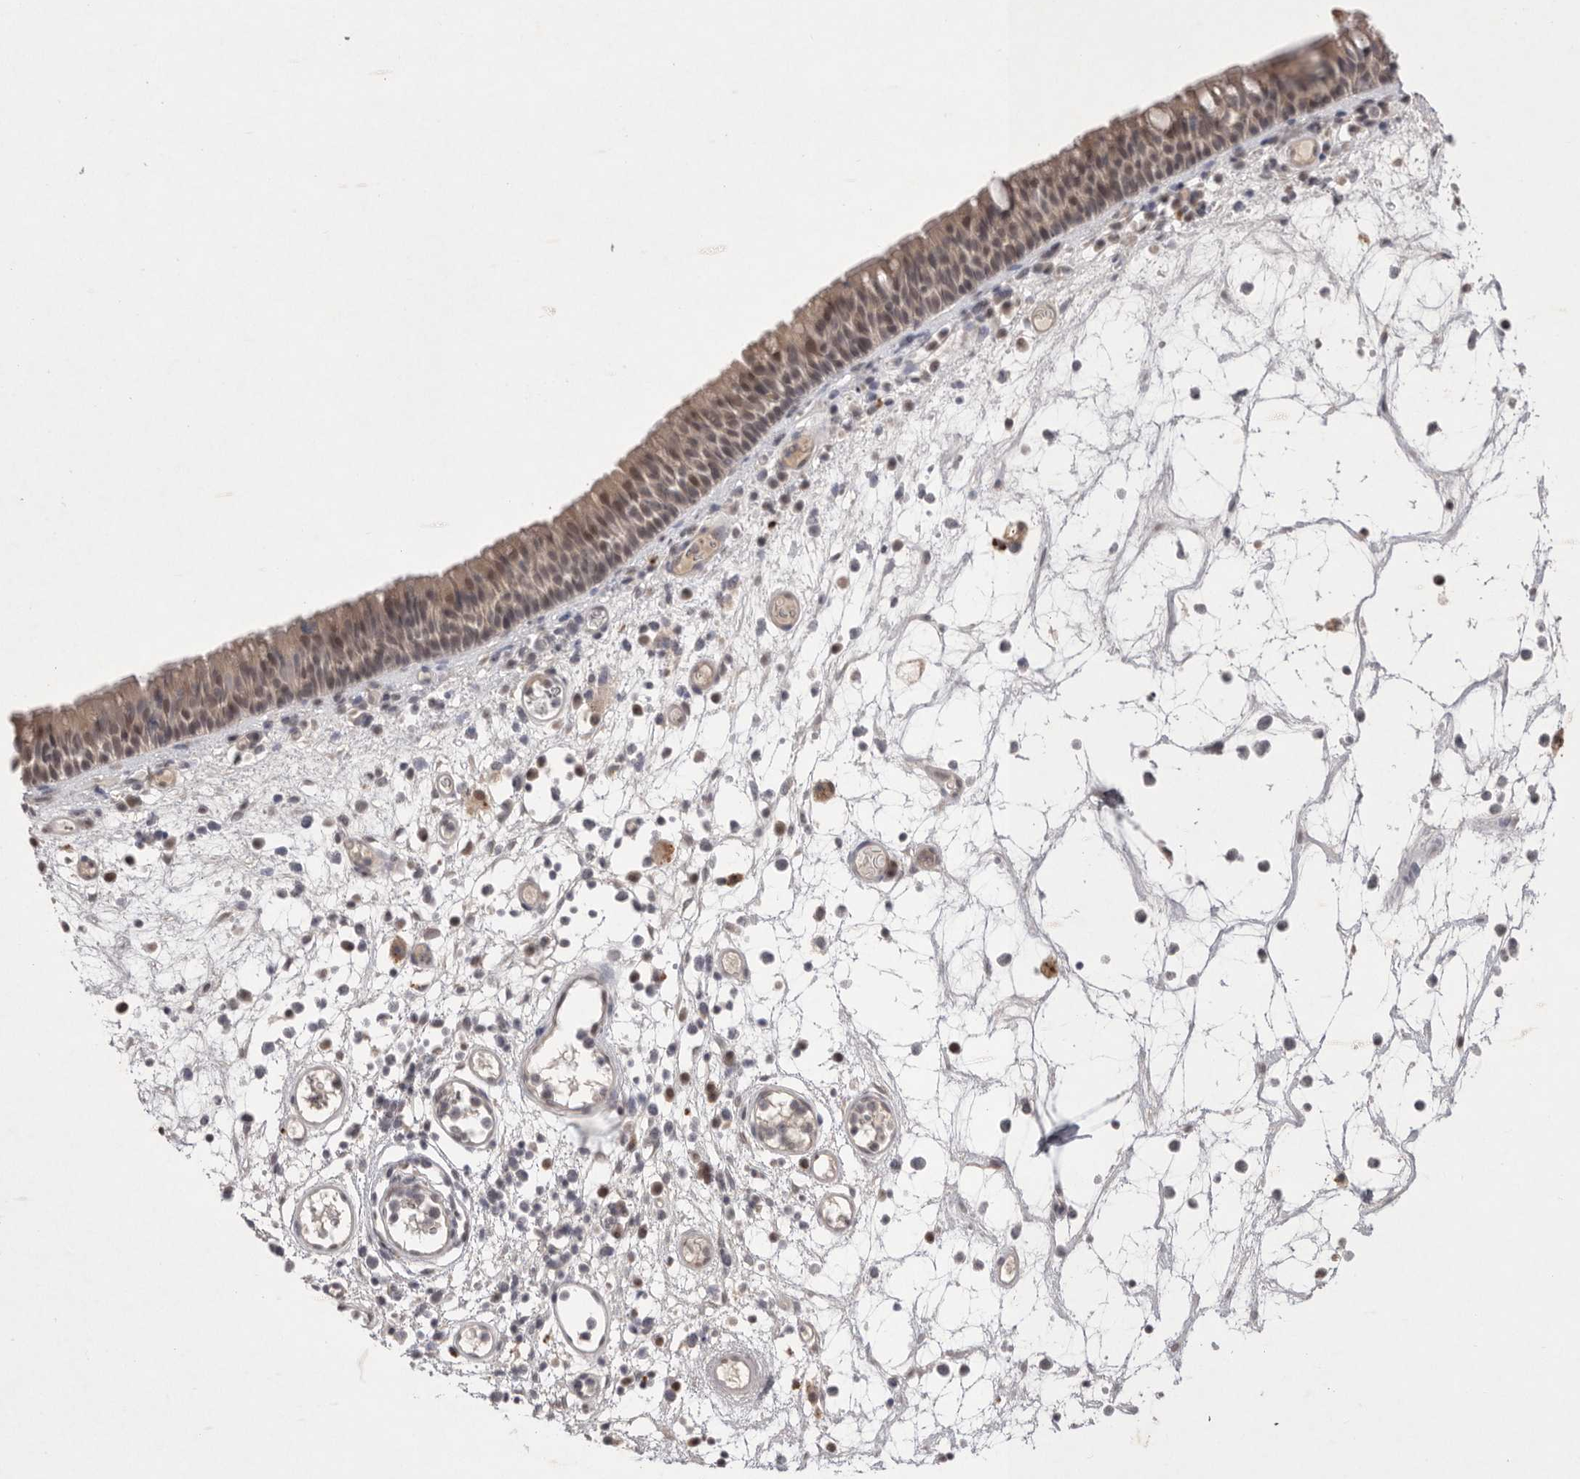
{"staining": {"intensity": "weak", "quantity": ">75%", "location": "cytoplasmic/membranous"}, "tissue": "nasopharynx", "cell_type": "Respiratory epithelial cells", "image_type": "normal", "snomed": [{"axis": "morphology", "description": "Normal tissue, NOS"}, {"axis": "morphology", "description": "Inflammation, NOS"}, {"axis": "morphology", "description": "Malignant melanoma, Metastatic site"}, {"axis": "topography", "description": "Nasopharynx"}], "caption": "This image shows immunohistochemistry staining of benign nasopharynx, with low weak cytoplasmic/membranous staining in approximately >75% of respiratory epithelial cells.", "gene": "HUS1", "patient": {"sex": "male", "age": 70}}